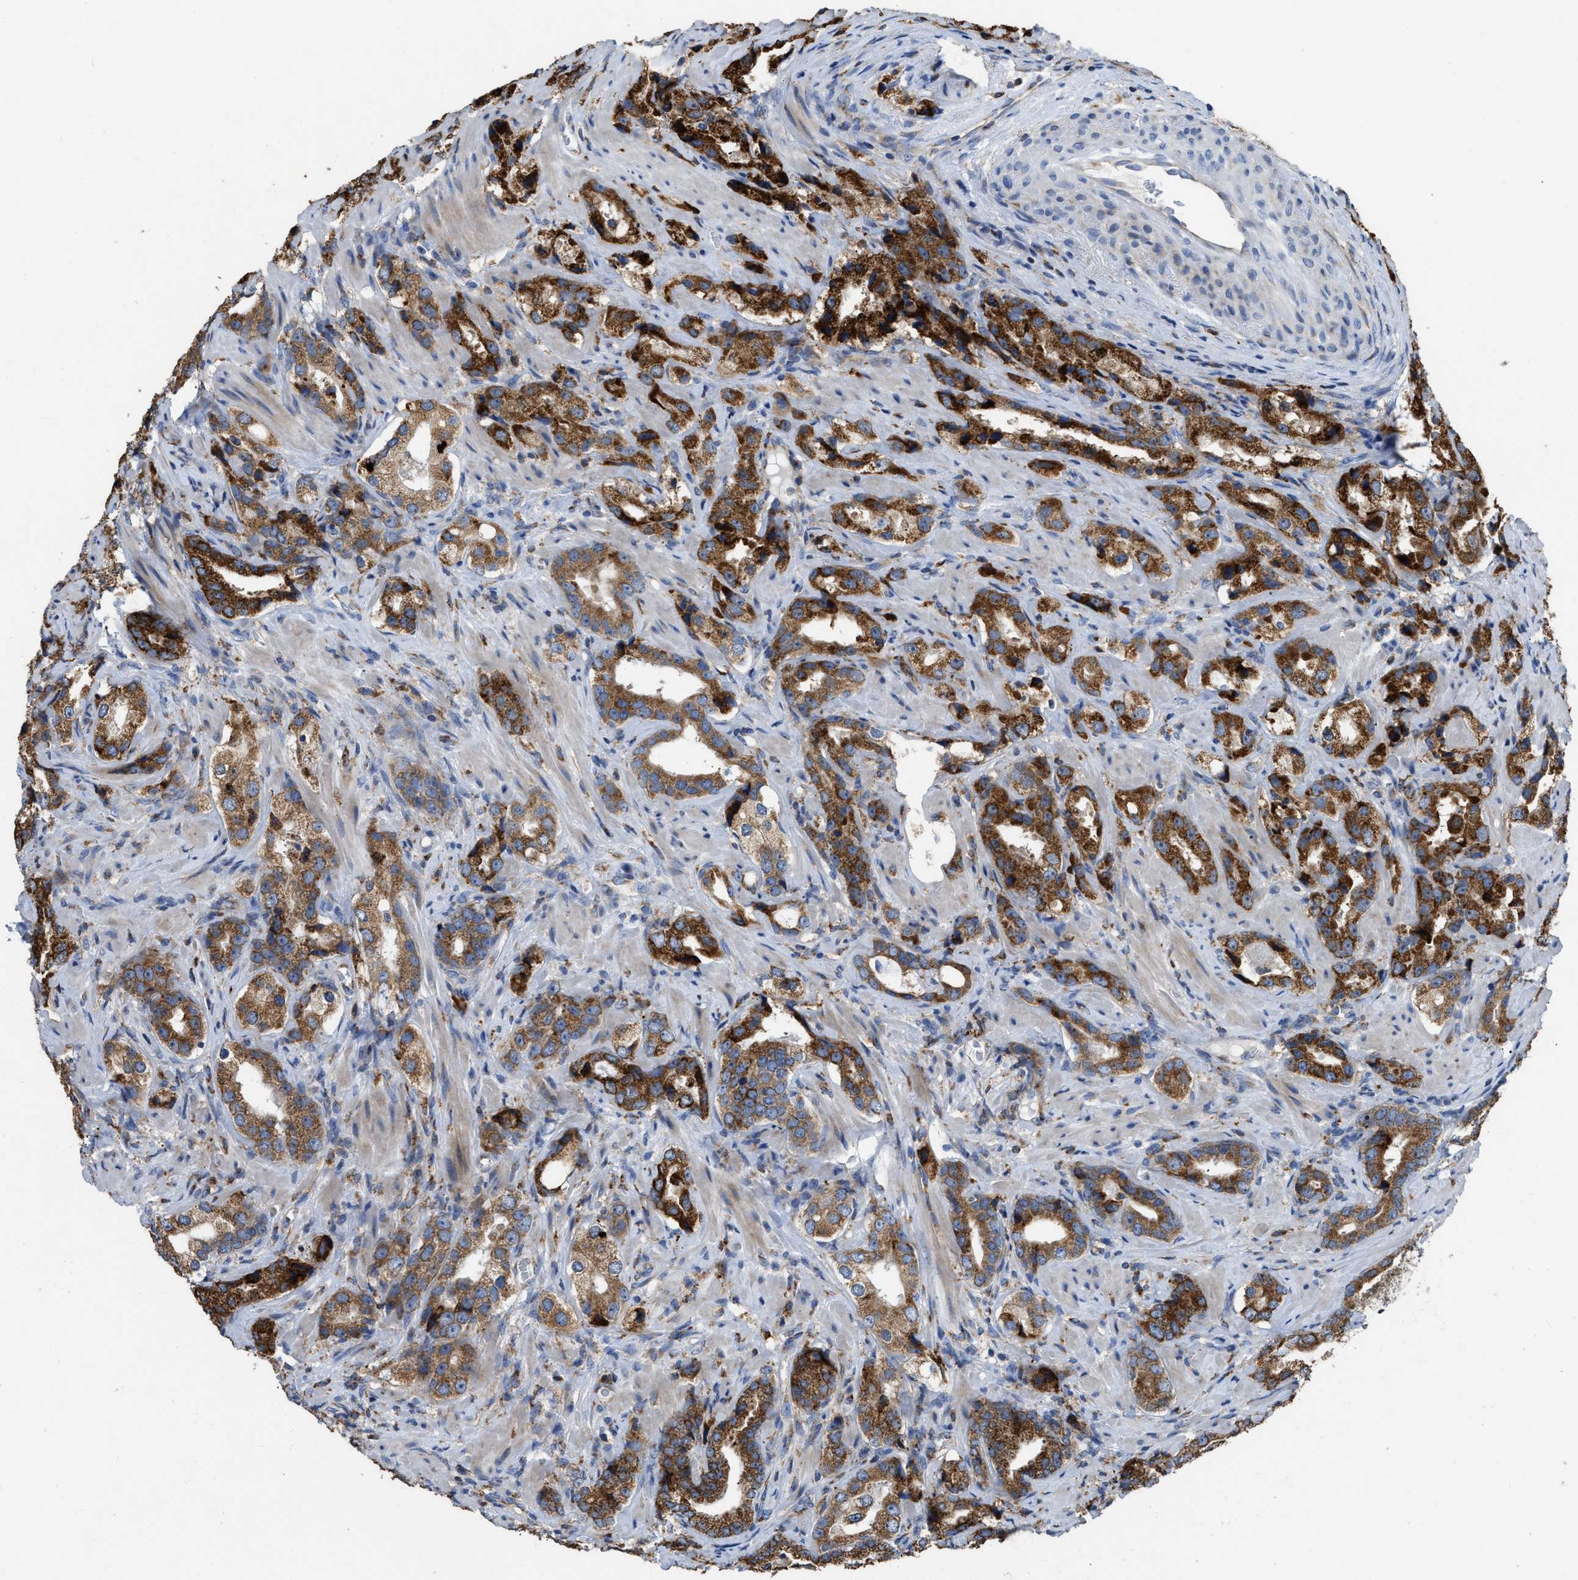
{"staining": {"intensity": "strong", "quantity": ">75%", "location": "cytoplasmic/membranous"}, "tissue": "prostate cancer", "cell_type": "Tumor cells", "image_type": "cancer", "snomed": [{"axis": "morphology", "description": "Adenocarcinoma, High grade"}, {"axis": "topography", "description": "Prostate"}], "caption": "Prostate cancer (high-grade adenocarcinoma) was stained to show a protein in brown. There is high levels of strong cytoplasmic/membranous staining in approximately >75% of tumor cells. (brown staining indicates protein expression, while blue staining denotes nuclei).", "gene": "AK2", "patient": {"sex": "male", "age": 63}}